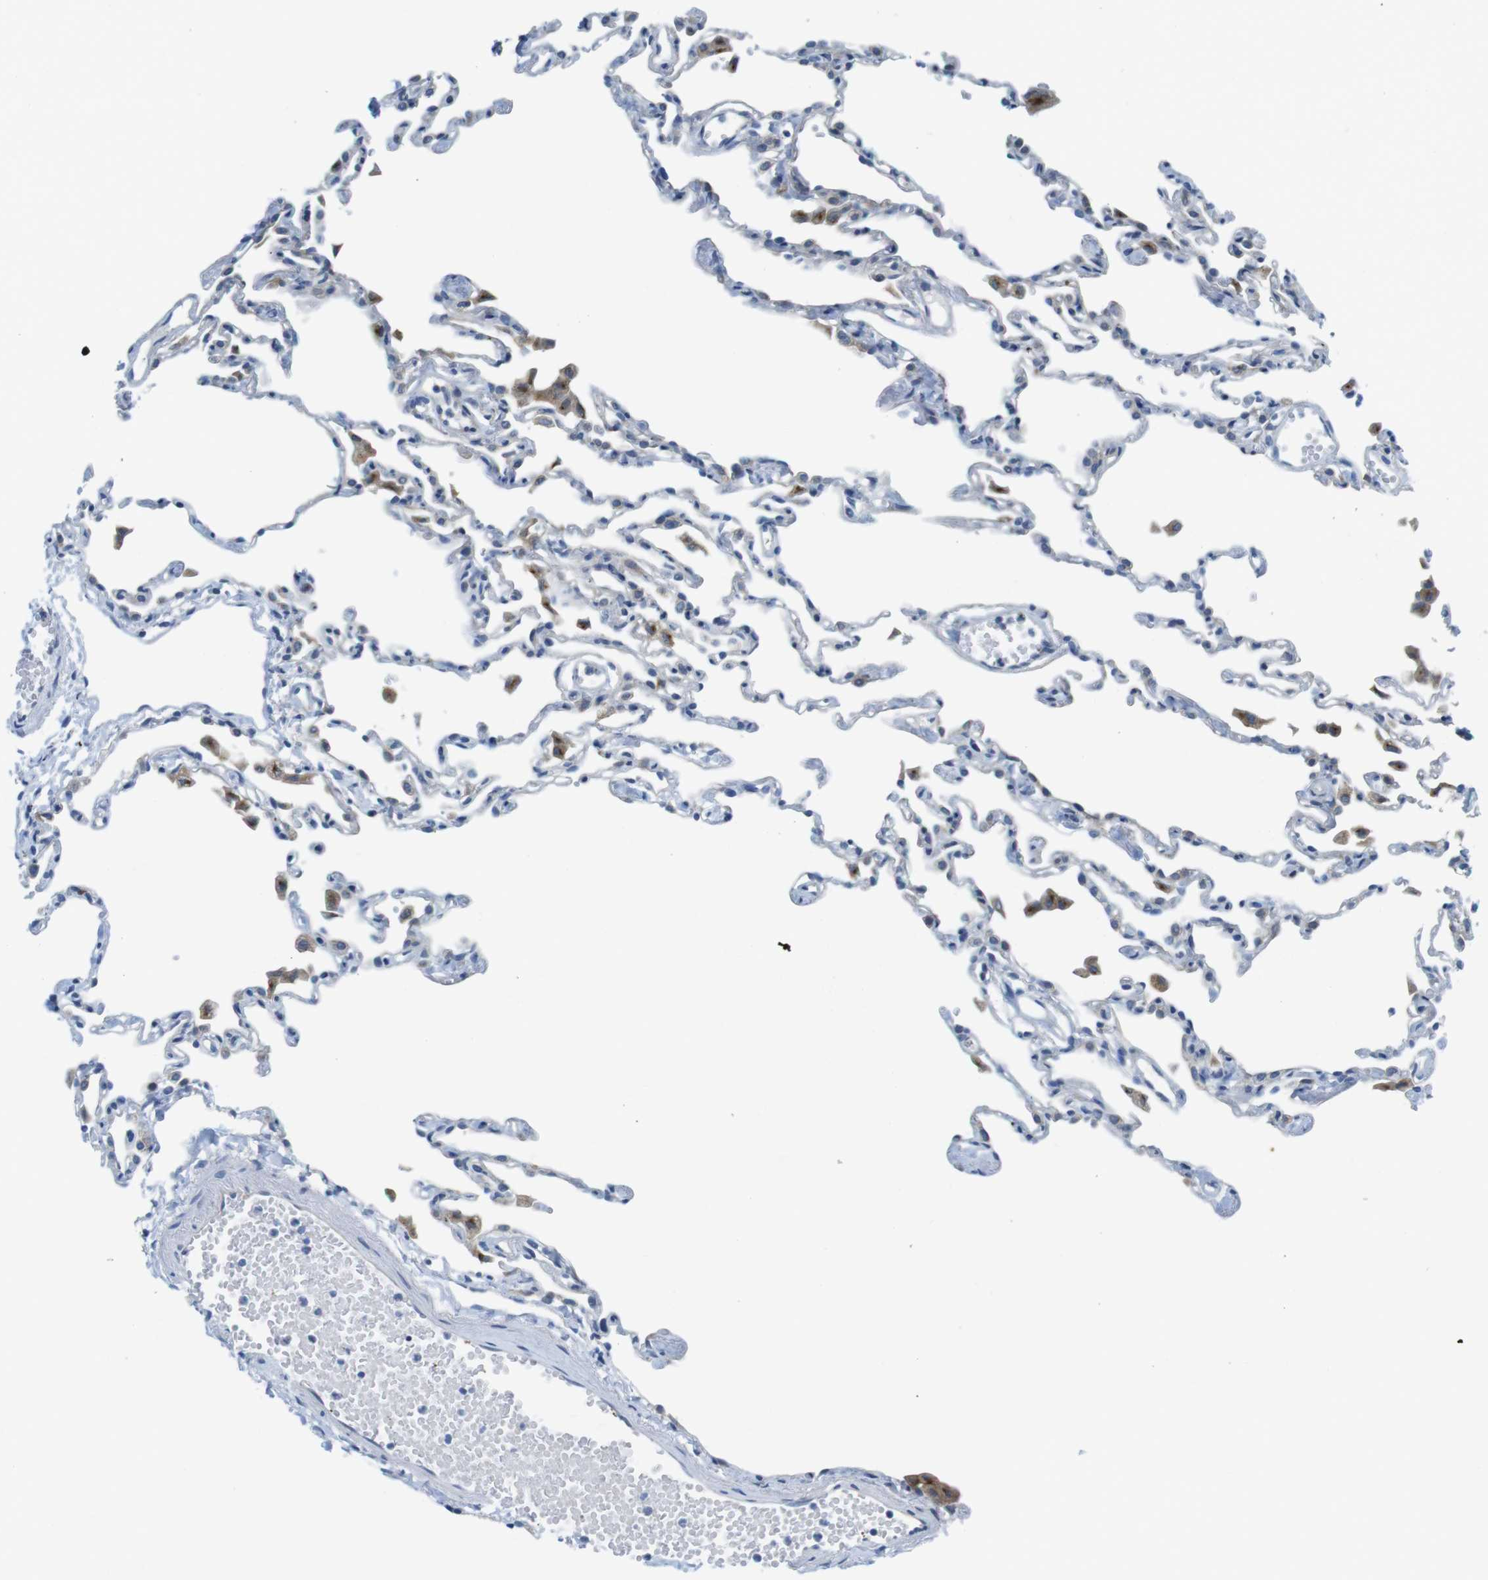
{"staining": {"intensity": "negative", "quantity": "none", "location": "none"}, "tissue": "lung", "cell_type": "Alveolar cells", "image_type": "normal", "snomed": [{"axis": "morphology", "description": "Normal tissue, NOS"}, {"axis": "topography", "description": "Lung"}], "caption": "DAB (3,3'-diaminobenzidine) immunohistochemical staining of unremarkable lung reveals no significant positivity in alveolar cells.", "gene": "CASP2", "patient": {"sex": "female", "age": 49}}